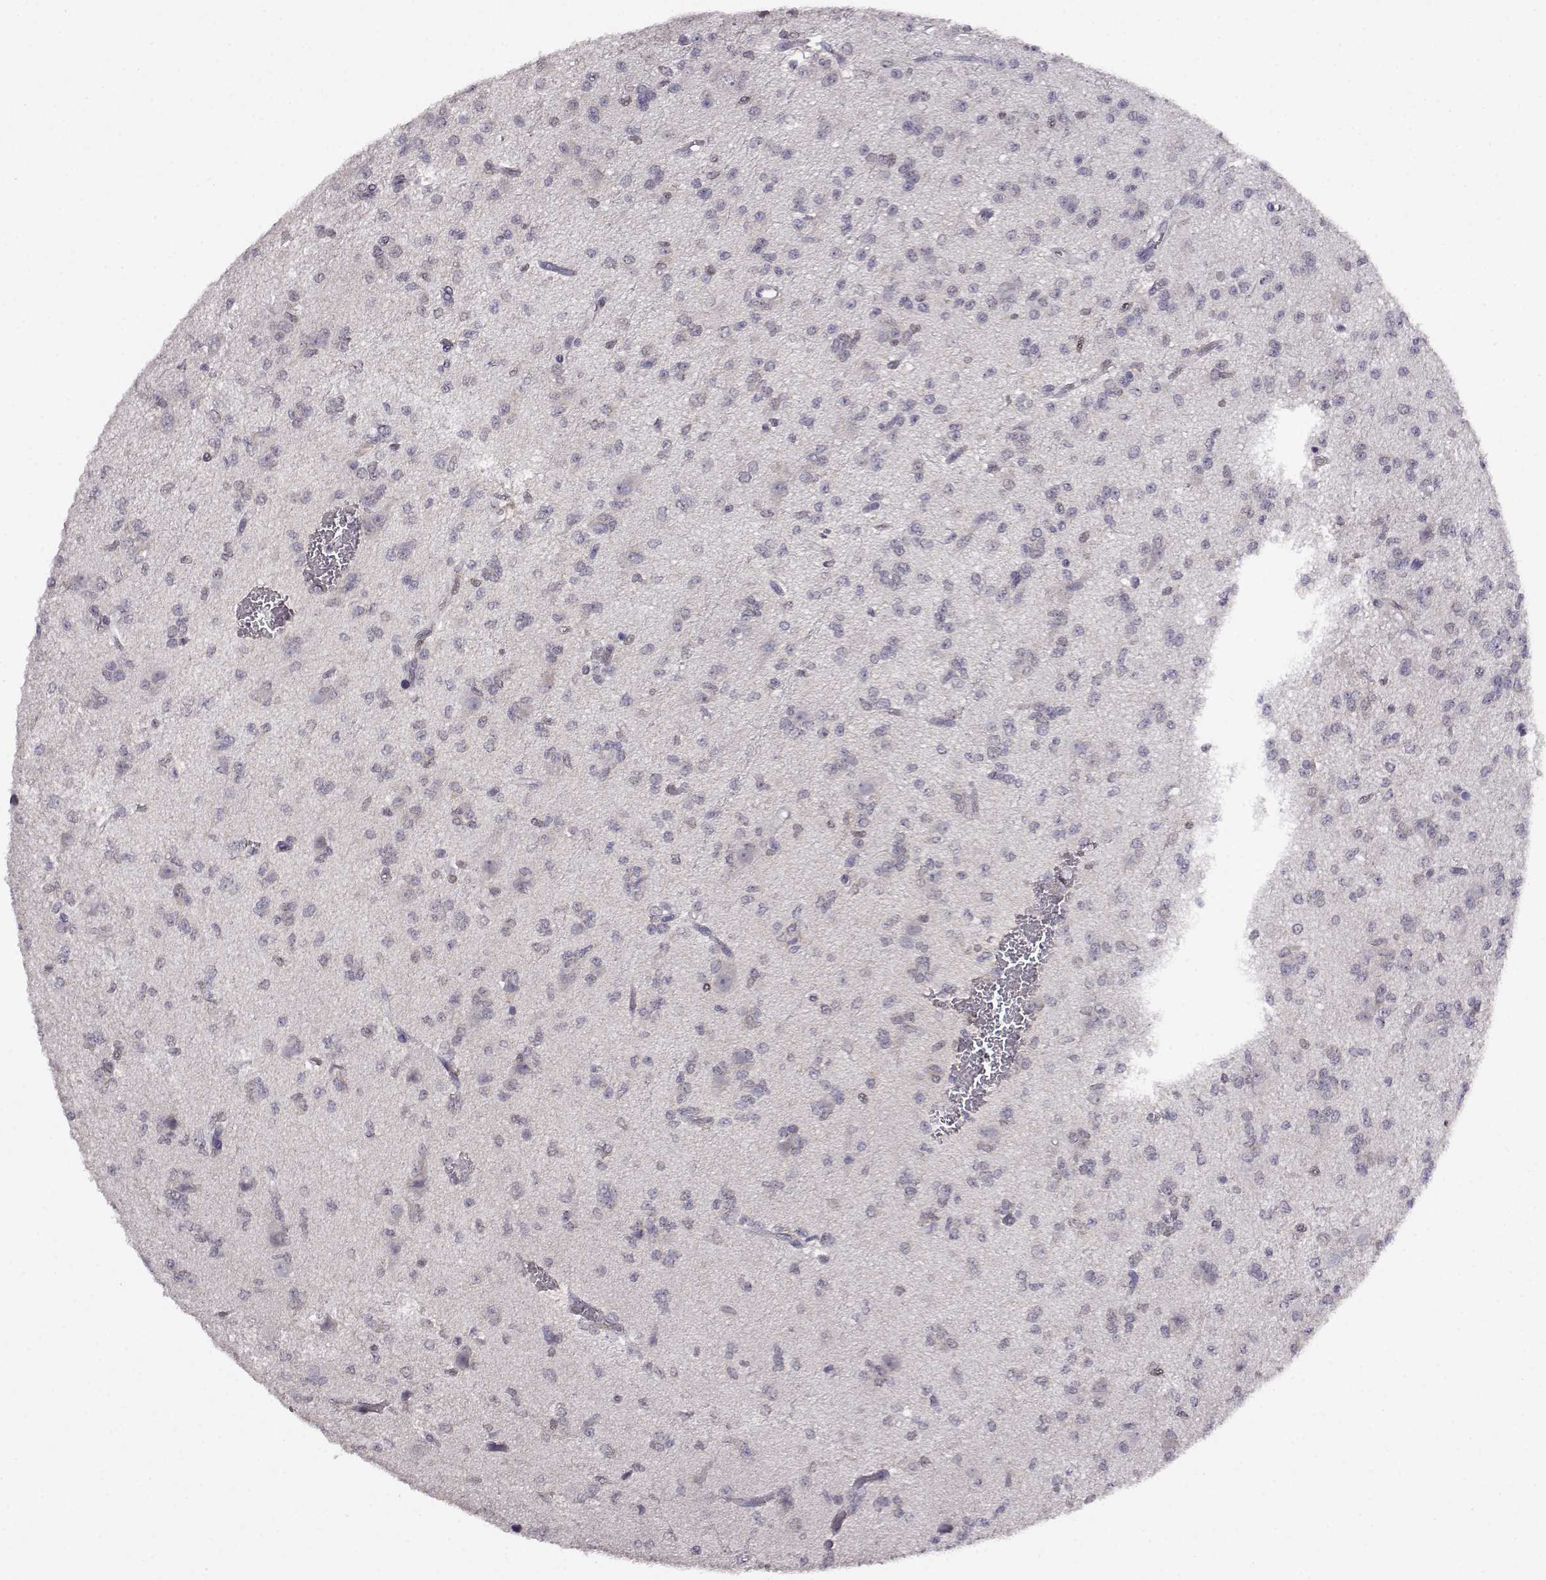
{"staining": {"intensity": "weak", "quantity": "<25%", "location": "cytoplasmic/membranous,nuclear"}, "tissue": "glioma", "cell_type": "Tumor cells", "image_type": "cancer", "snomed": [{"axis": "morphology", "description": "Glioma, malignant, Low grade"}, {"axis": "topography", "description": "Brain"}], "caption": "Tumor cells are negative for protein expression in human malignant low-grade glioma. (DAB (3,3'-diaminobenzidine) immunohistochemistry with hematoxylin counter stain).", "gene": "AKR1B1", "patient": {"sex": "male", "age": 27}}